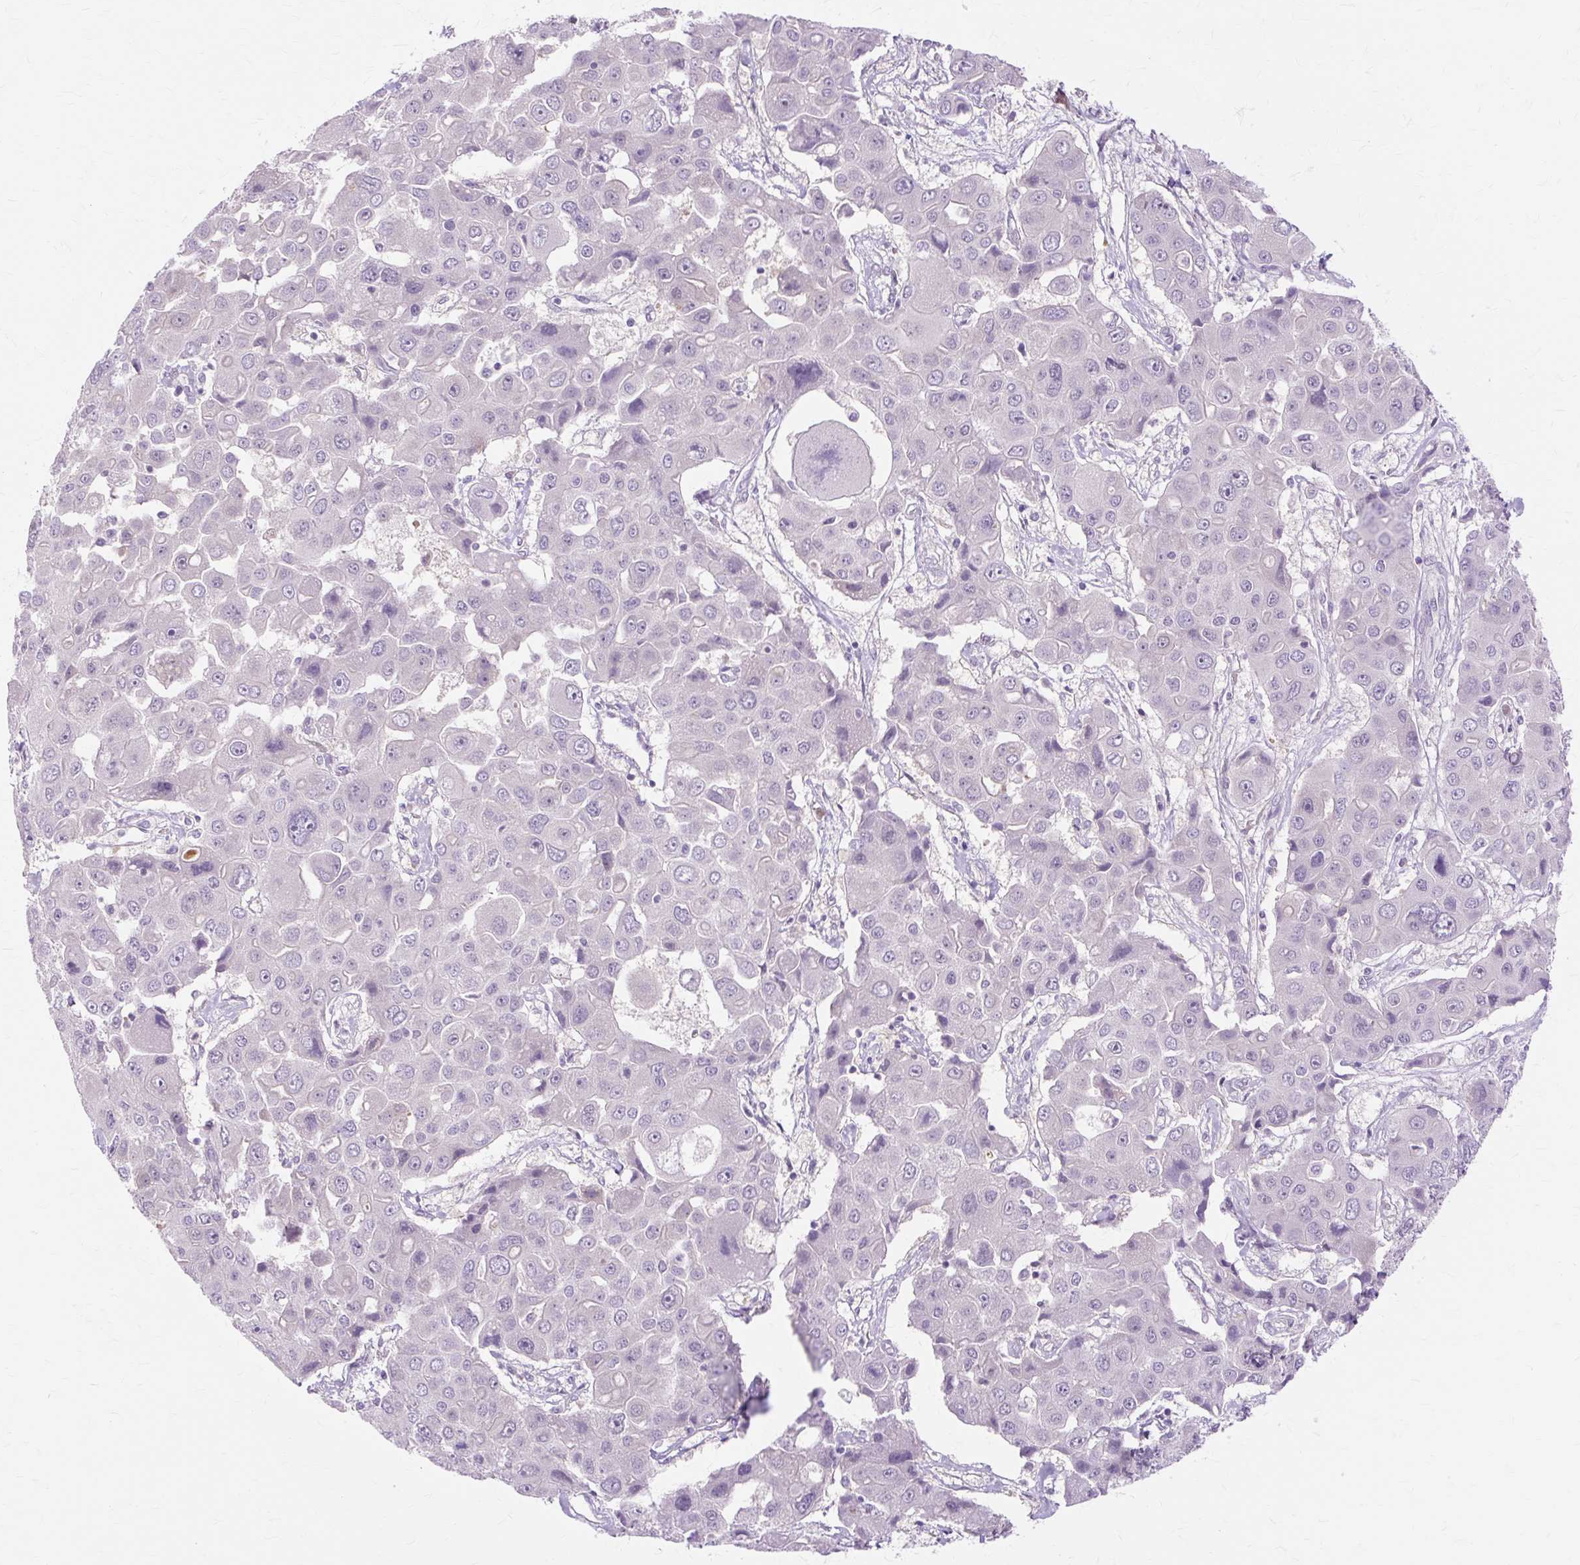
{"staining": {"intensity": "negative", "quantity": "none", "location": "none"}, "tissue": "liver cancer", "cell_type": "Tumor cells", "image_type": "cancer", "snomed": [{"axis": "morphology", "description": "Cholangiocarcinoma"}, {"axis": "topography", "description": "Liver"}], "caption": "Immunohistochemistry of liver cholangiocarcinoma displays no positivity in tumor cells. (DAB (3,3'-diaminobenzidine) IHC, high magnification).", "gene": "ZNF35", "patient": {"sex": "male", "age": 67}}